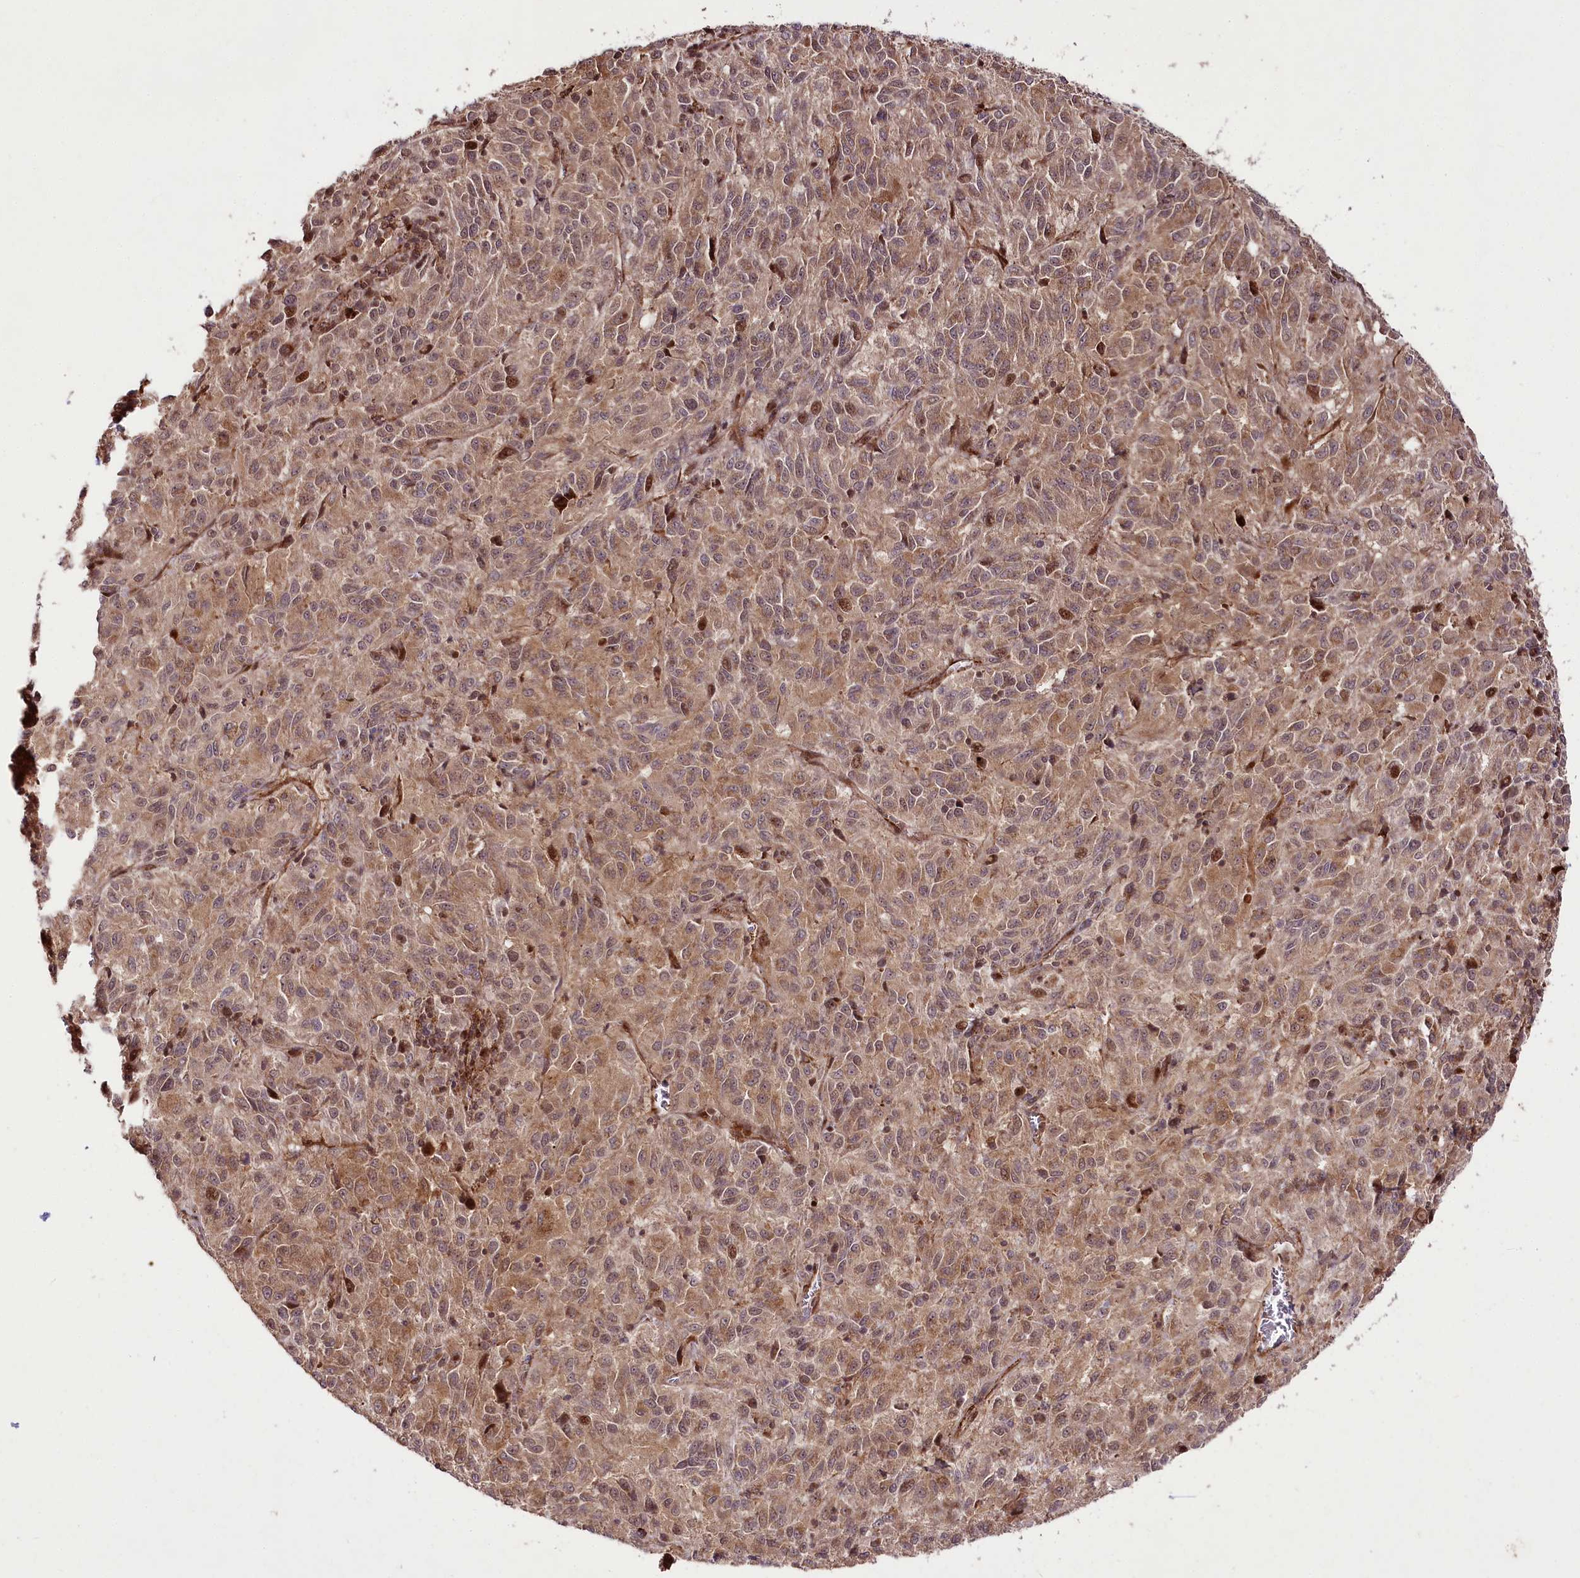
{"staining": {"intensity": "moderate", "quantity": "25%-75%", "location": "cytoplasmic/membranous"}, "tissue": "melanoma", "cell_type": "Tumor cells", "image_type": "cancer", "snomed": [{"axis": "morphology", "description": "Malignant melanoma, Metastatic site"}, {"axis": "topography", "description": "Lung"}], "caption": "Brown immunohistochemical staining in human malignant melanoma (metastatic site) displays moderate cytoplasmic/membranous expression in about 25%-75% of tumor cells.", "gene": "PHLDB1", "patient": {"sex": "male", "age": 64}}